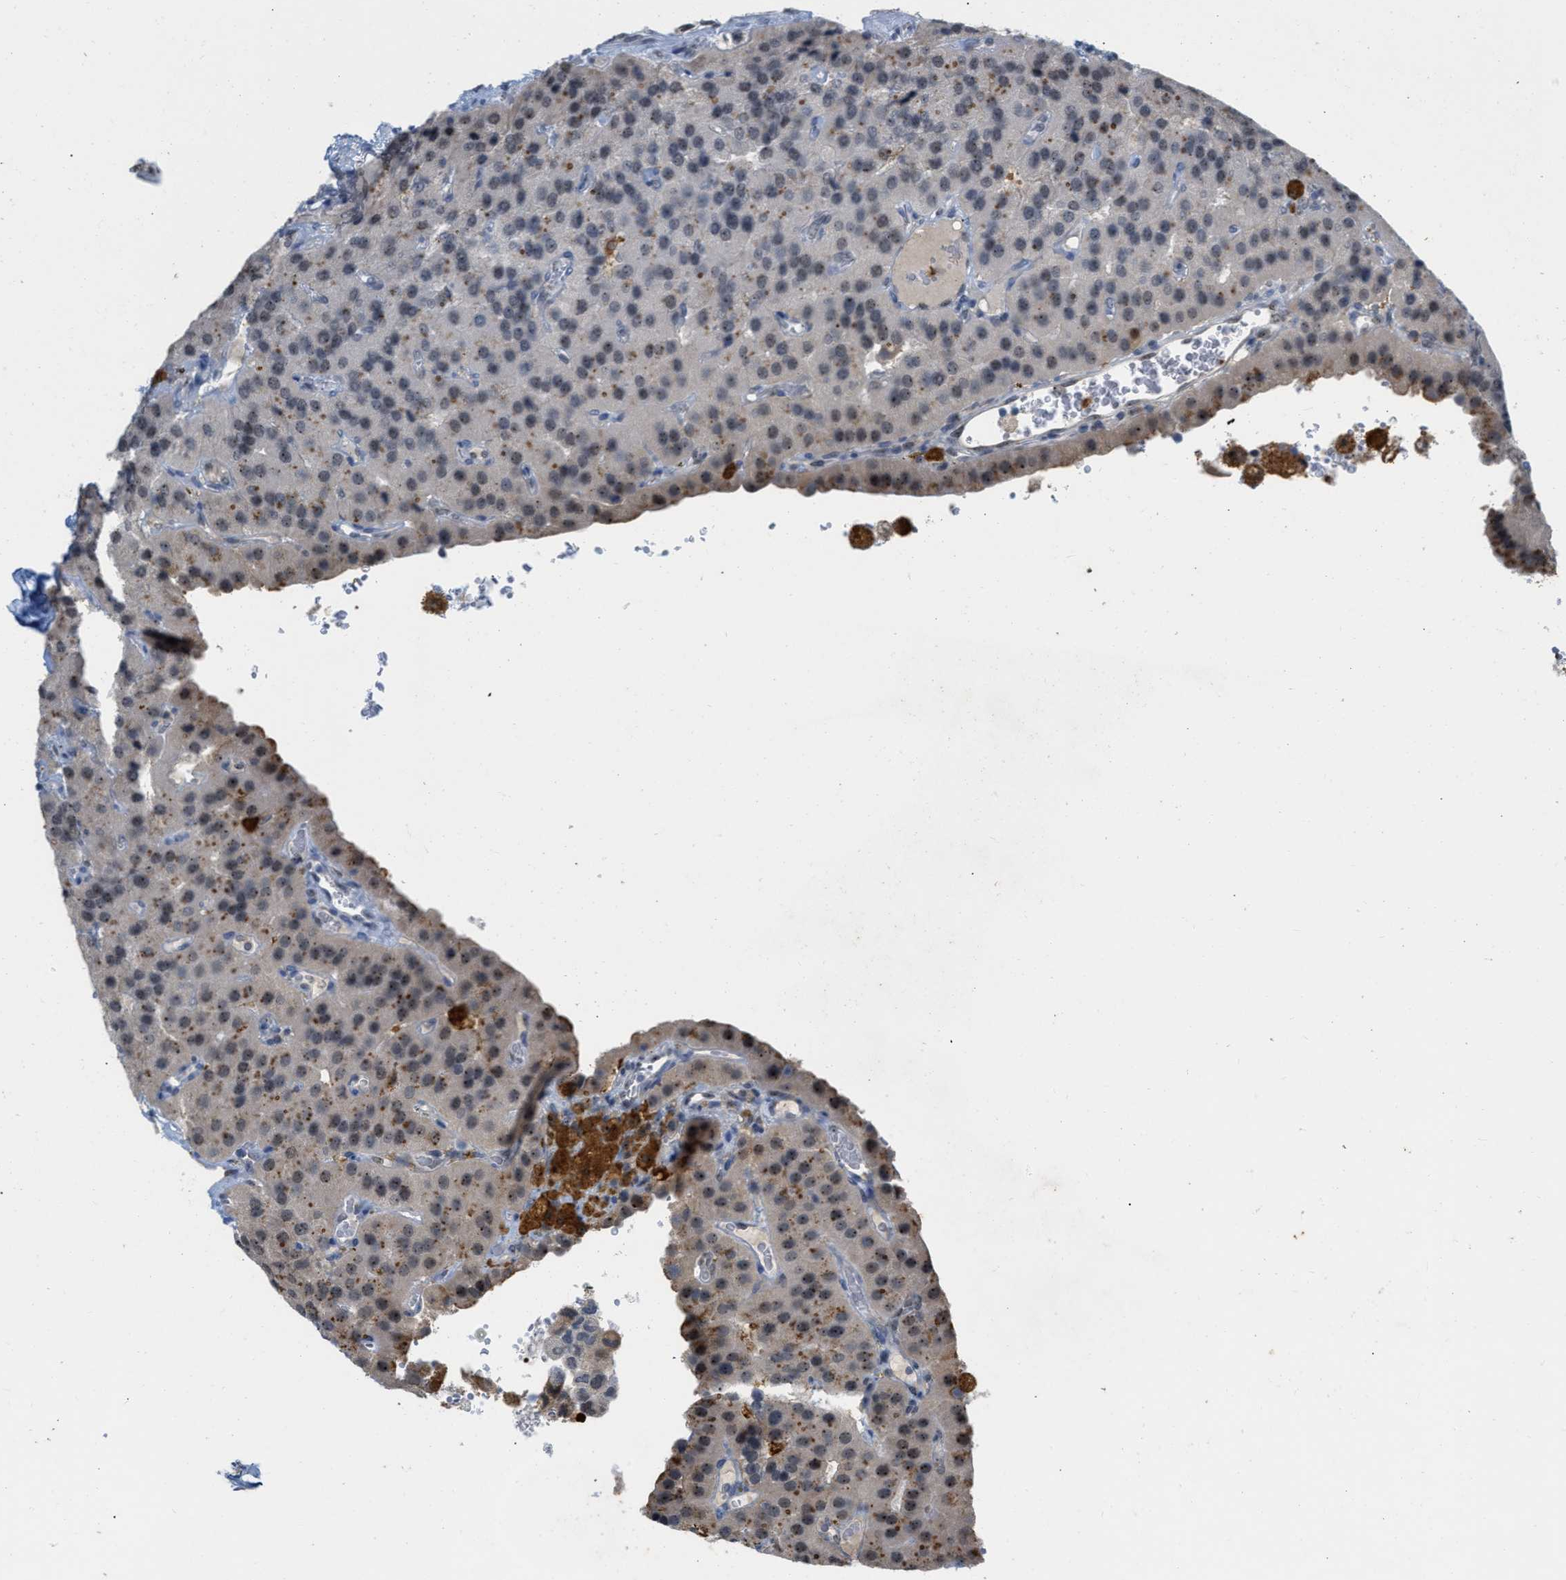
{"staining": {"intensity": "moderate", "quantity": "25%-75%", "location": "nuclear"}, "tissue": "parathyroid gland", "cell_type": "Glandular cells", "image_type": "normal", "snomed": [{"axis": "morphology", "description": "Normal tissue, NOS"}, {"axis": "morphology", "description": "Adenoma, NOS"}, {"axis": "topography", "description": "Parathyroid gland"}], "caption": "High-power microscopy captured an immunohistochemistry (IHC) histopathology image of normal parathyroid gland, revealing moderate nuclear positivity in approximately 25%-75% of glandular cells.", "gene": "ELAC2", "patient": {"sex": "female", "age": 86}}